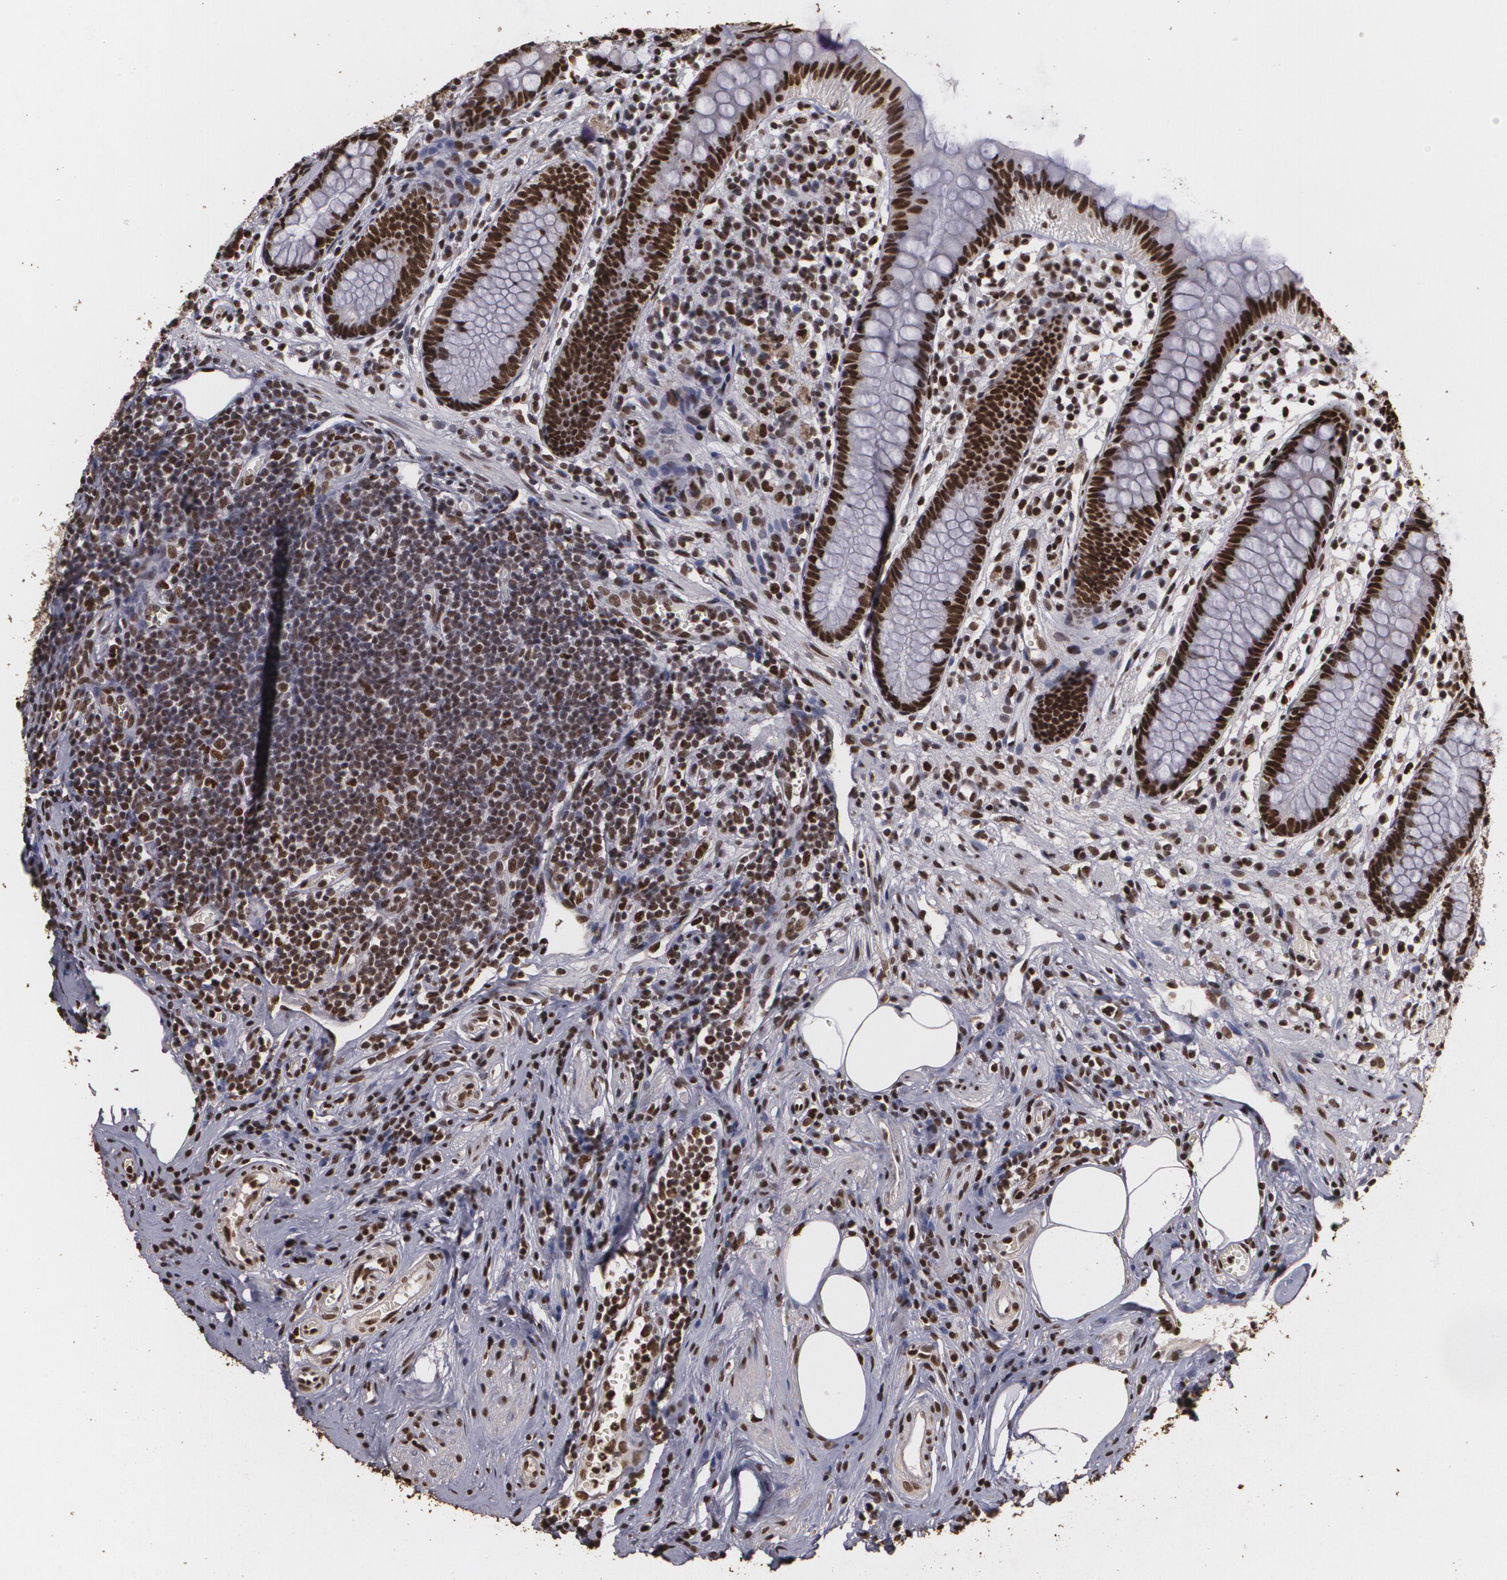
{"staining": {"intensity": "strong", "quantity": ">75%", "location": "nuclear"}, "tissue": "appendix", "cell_type": "Glandular cells", "image_type": "normal", "snomed": [{"axis": "morphology", "description": "Normal tissue, NOS"}, {"axis": "topography", "description": "Appendix"}], "caption": "Immunohistochemical staining of unremarkable appendix demonstrates high levels of strong nuclear positivity in about >75% of glandular cells. (DAB = brown stain, brightfield microscopy at high magnification).", "gene": "RCOR1", "patient": {"sex": "male", "age": 38}}